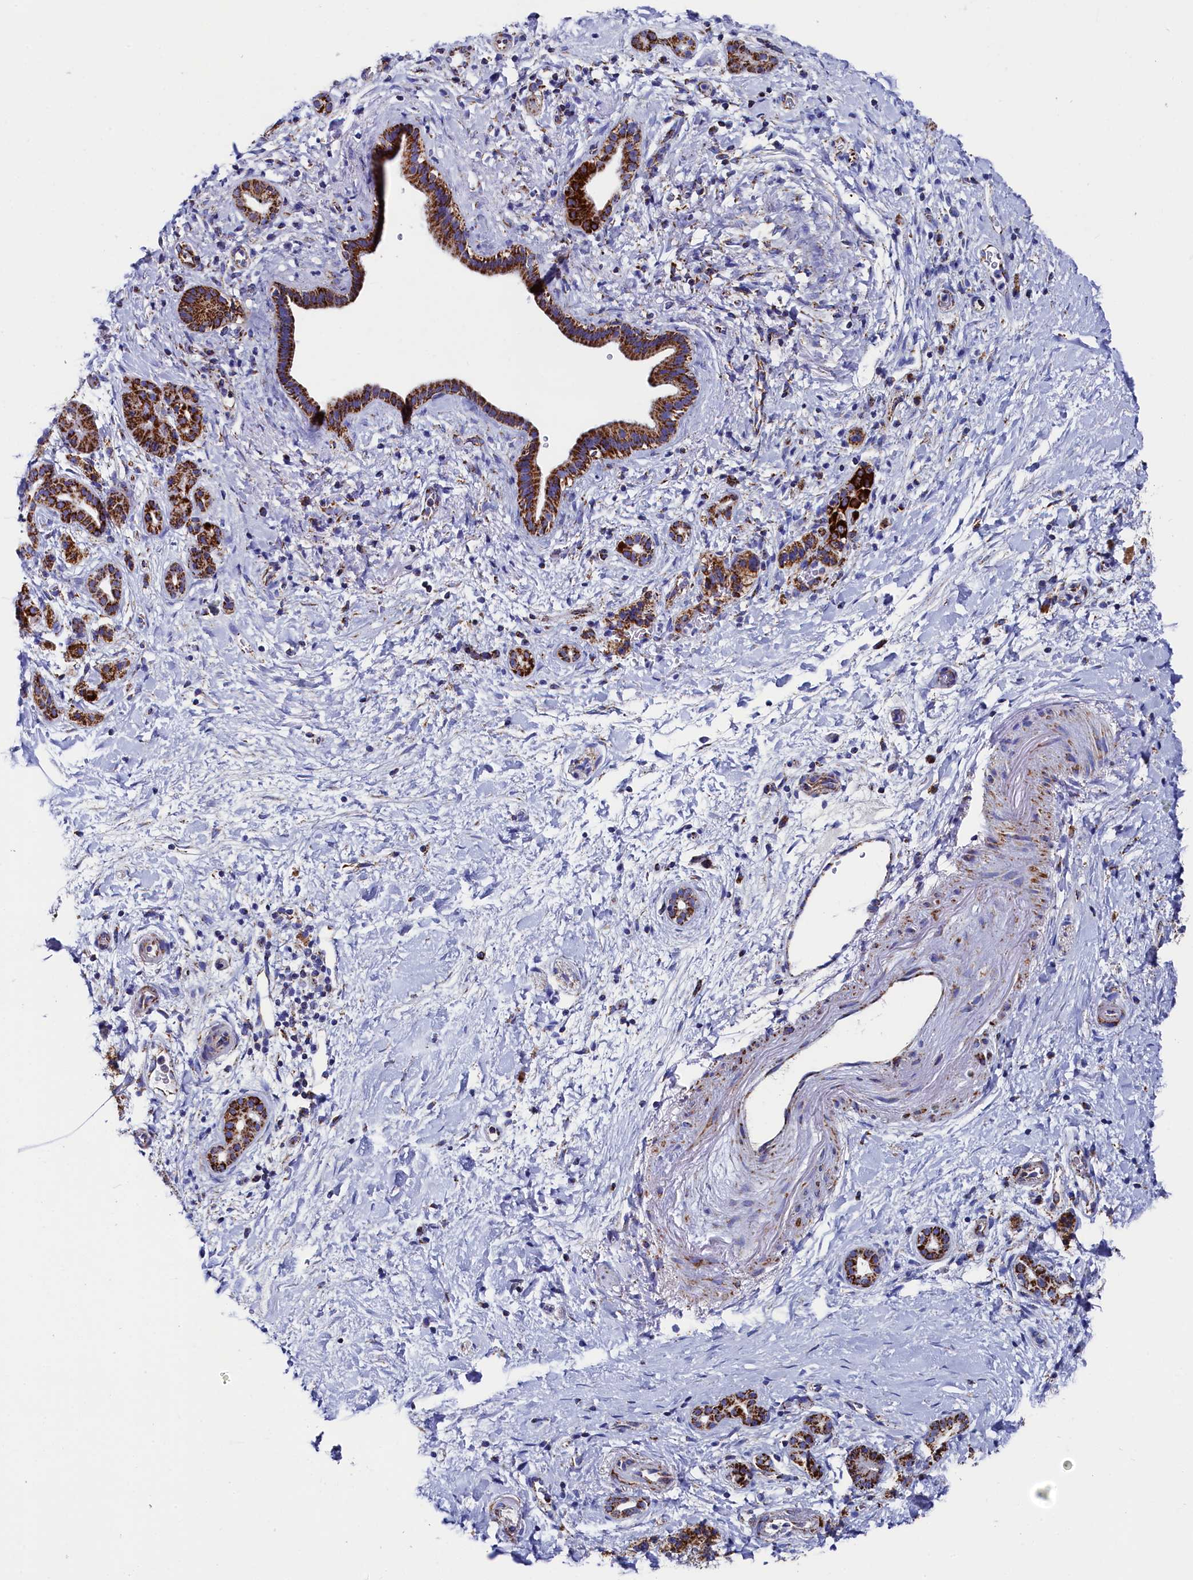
{"staining": {"intensity": "strong", "quantity": ">75%", "location": "cytoplasmic/membranous"}, "tissue": "pancreatic cancer", "cell_type": "Tumor cells", "image_type": "cancer", "snomed": [{"axis": "morphology", "description": "Normal tissue, NOS"}, {"axis": "morphology", "description": "Adenocarcinoma, NOS"}, {"axis": "topography", "description": "Pancreas"}, {"axis": "topography", "description": "Peripheral nerve tissue"}], "caption": "Strong cytoplasmic/membranous staining for a protein is appreciated in approximately >75% of tumor cells of pancreatic adenocarcinoma using IHC.", "gene": "MMAB", "patient": {"sex": "female", "age": 77}}